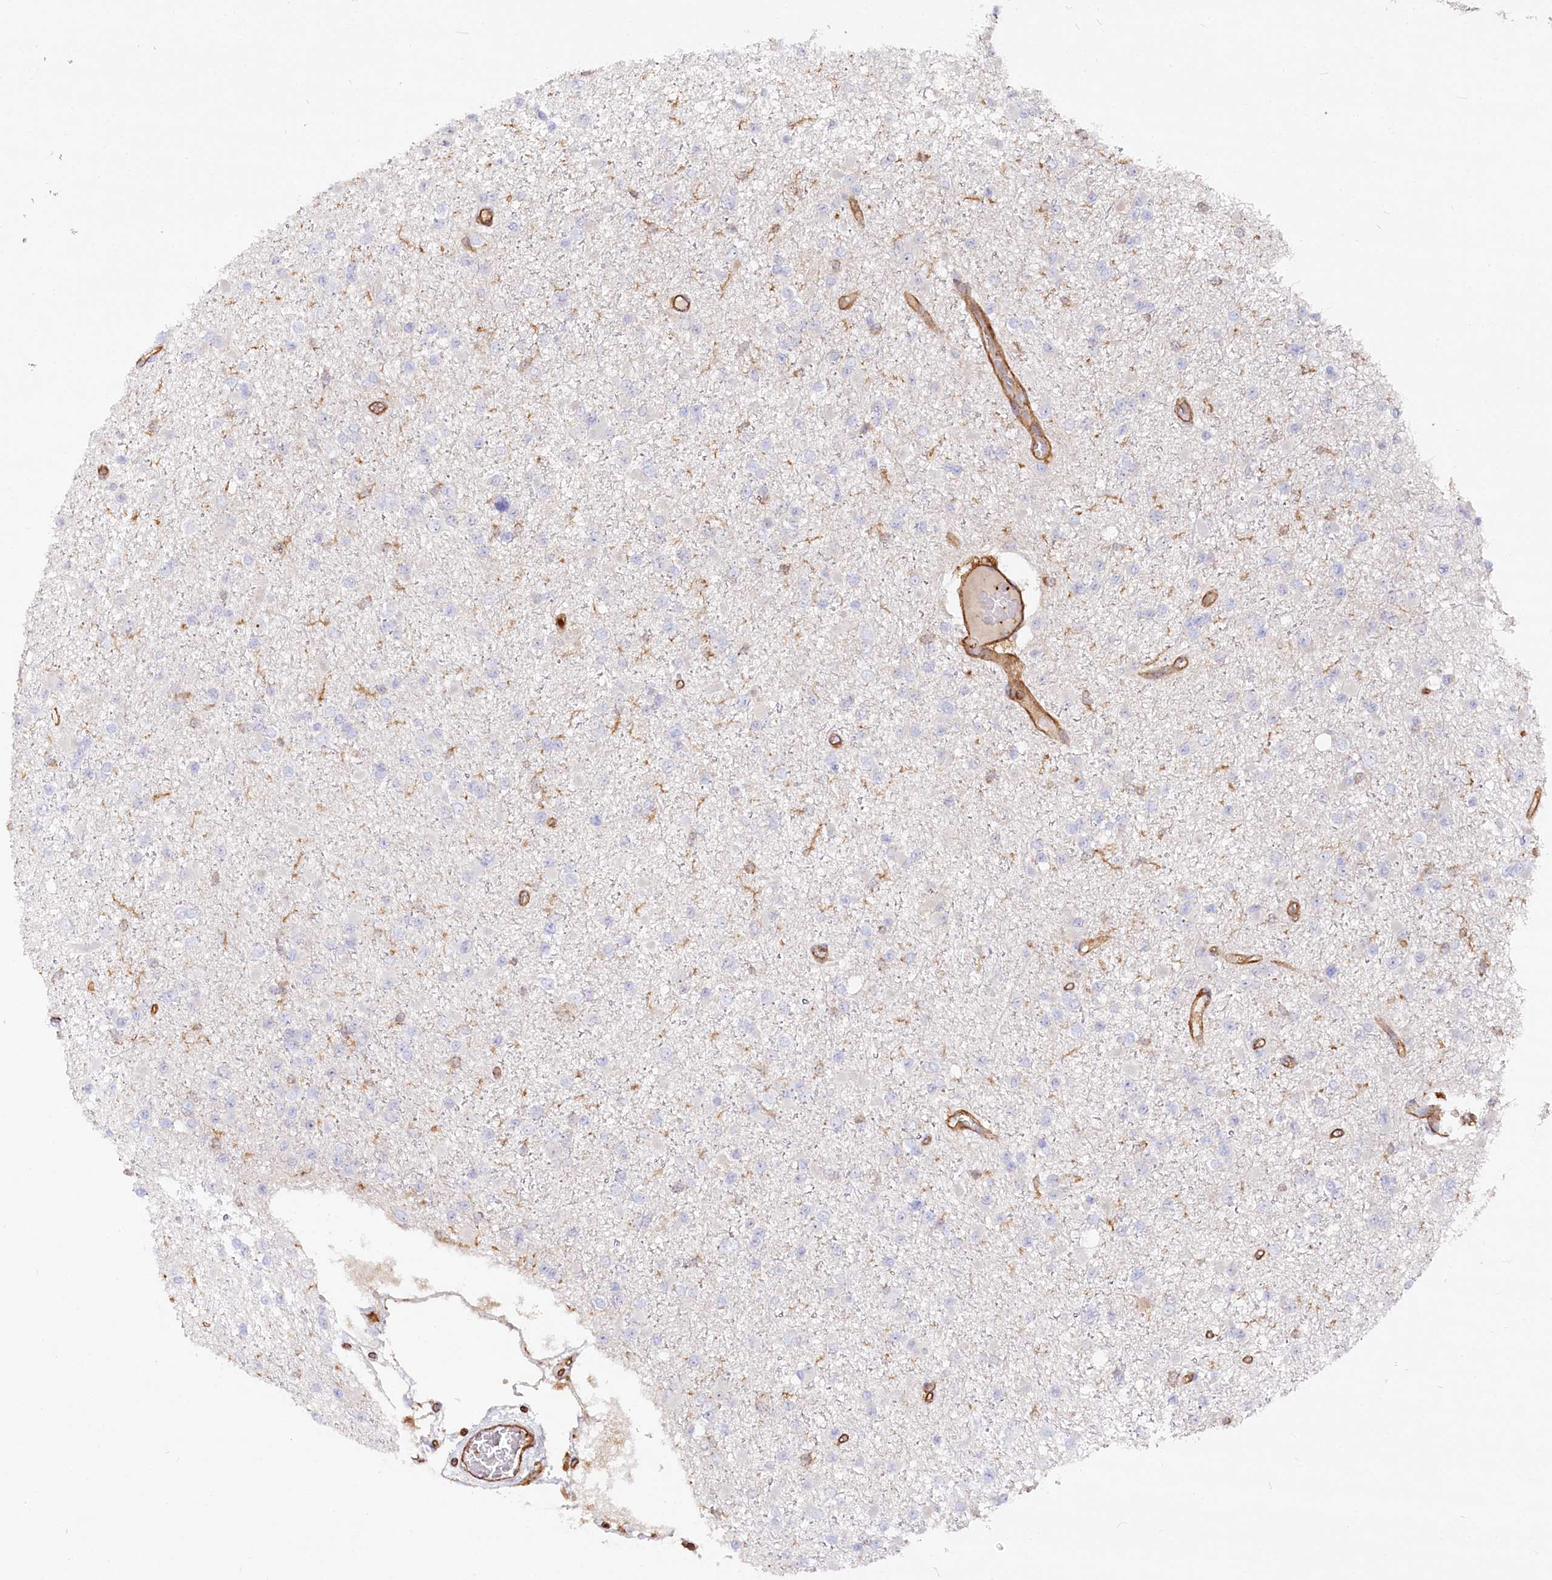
{"staining": {"intensity": "negative", "quantity": "none", "location": "none"}, "tissue": "glioma", "cell_type": "Tumor cells", "image_type": "cancer", "snomed": [{"axis": "morphology", "description": "Glioma, malignant, Low grade"}, {"axis": "topography", "description": "Brain"}], "caption": "Immunohistochemistry micrograph of malignant low-grade glioma stained for a protein (brown), which reveals no expression in tumor cells.", "gene": "WDR36", "patient": {"sex": "female", "age": 22}}